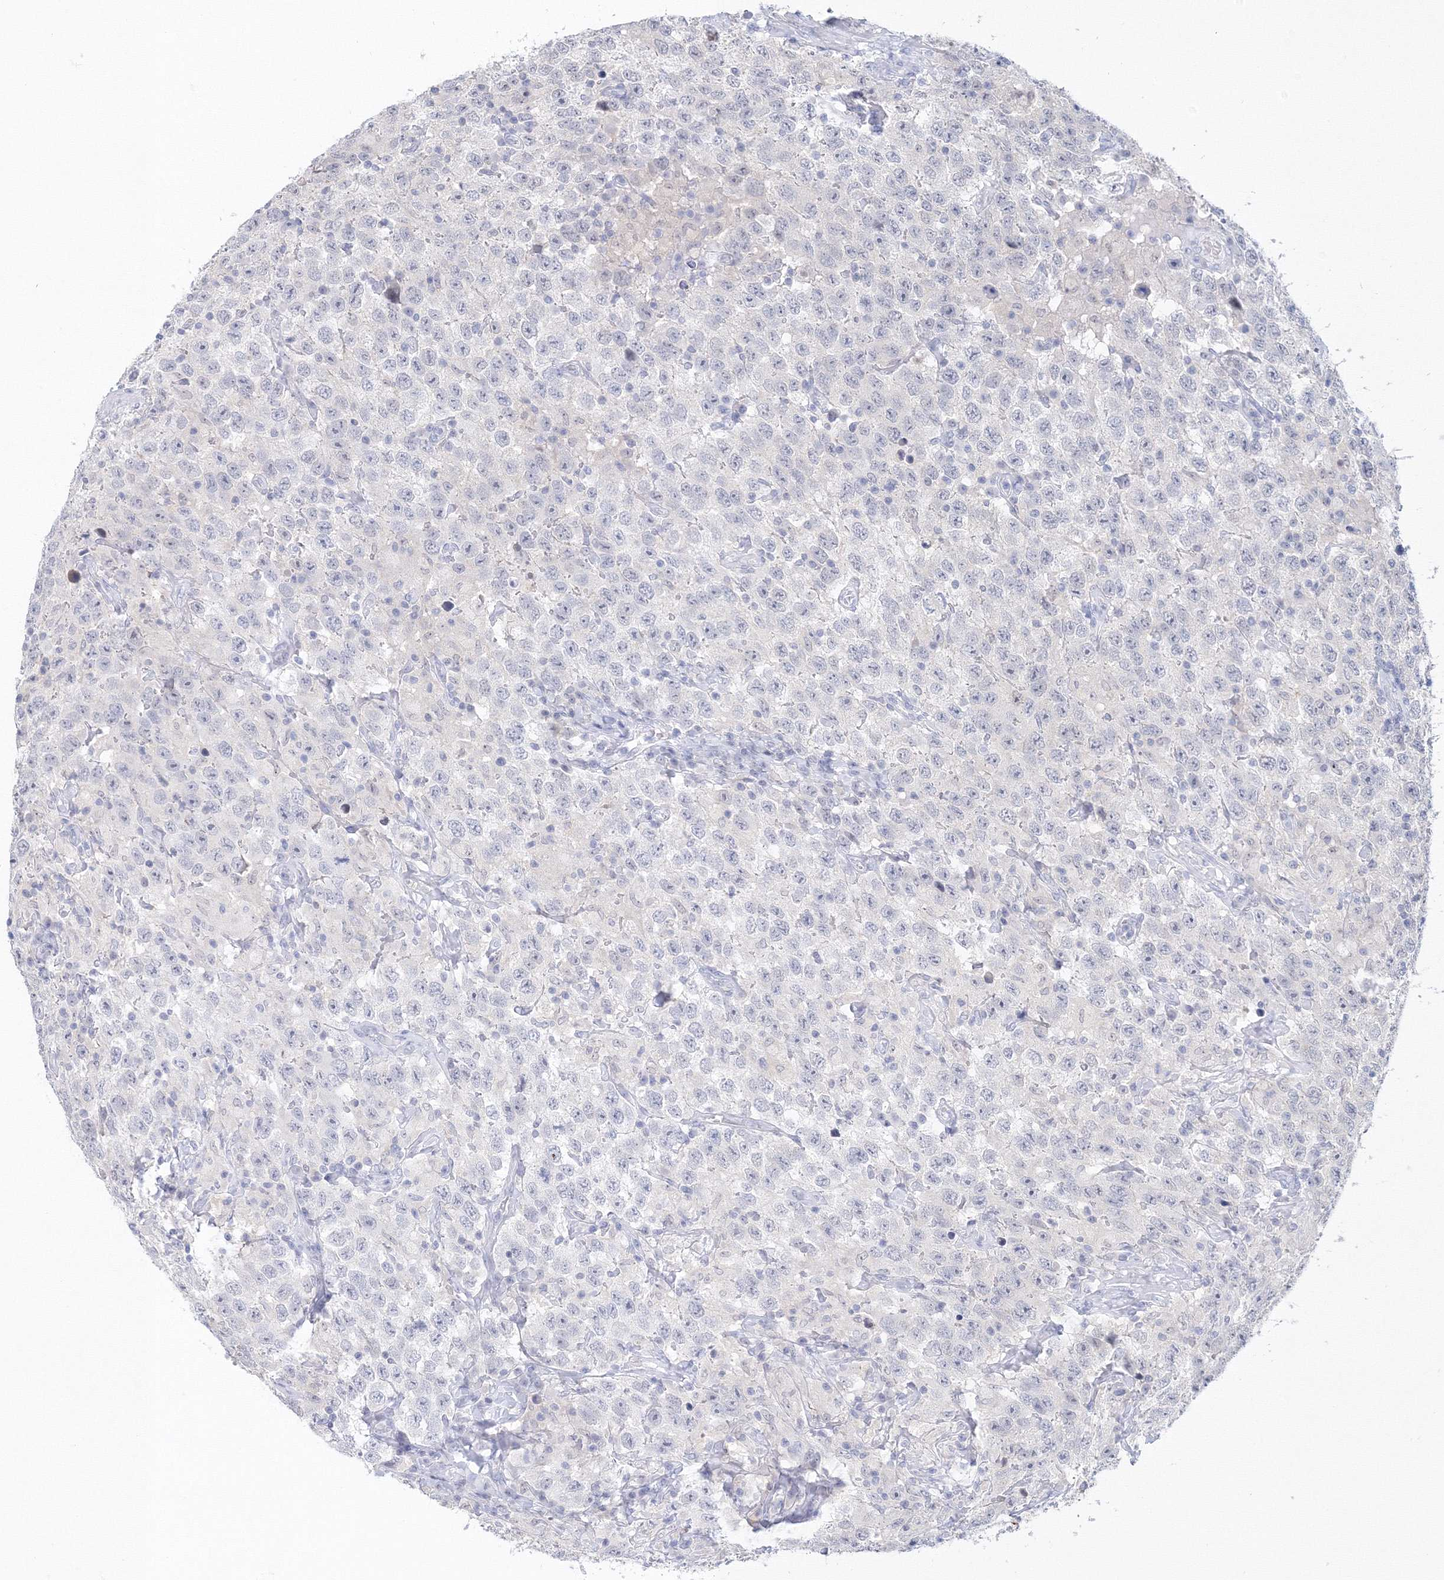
{"staining": {"intensity": "negative", "quantity": "none", "location": "none"}, "tissue": "testis cancer", "cell_type": "Tumor cells", "image_type": "cancer", "snomed": [{"axis": "morphology", "description": "Seminoma, NOS"}, {"axis": "topography", "description": "Testis"}], "caption": "Tumor cells show no significant staining in testis cancer.", "gene": "VSIG1", "patient": {"sex": "male", "age": 41}}